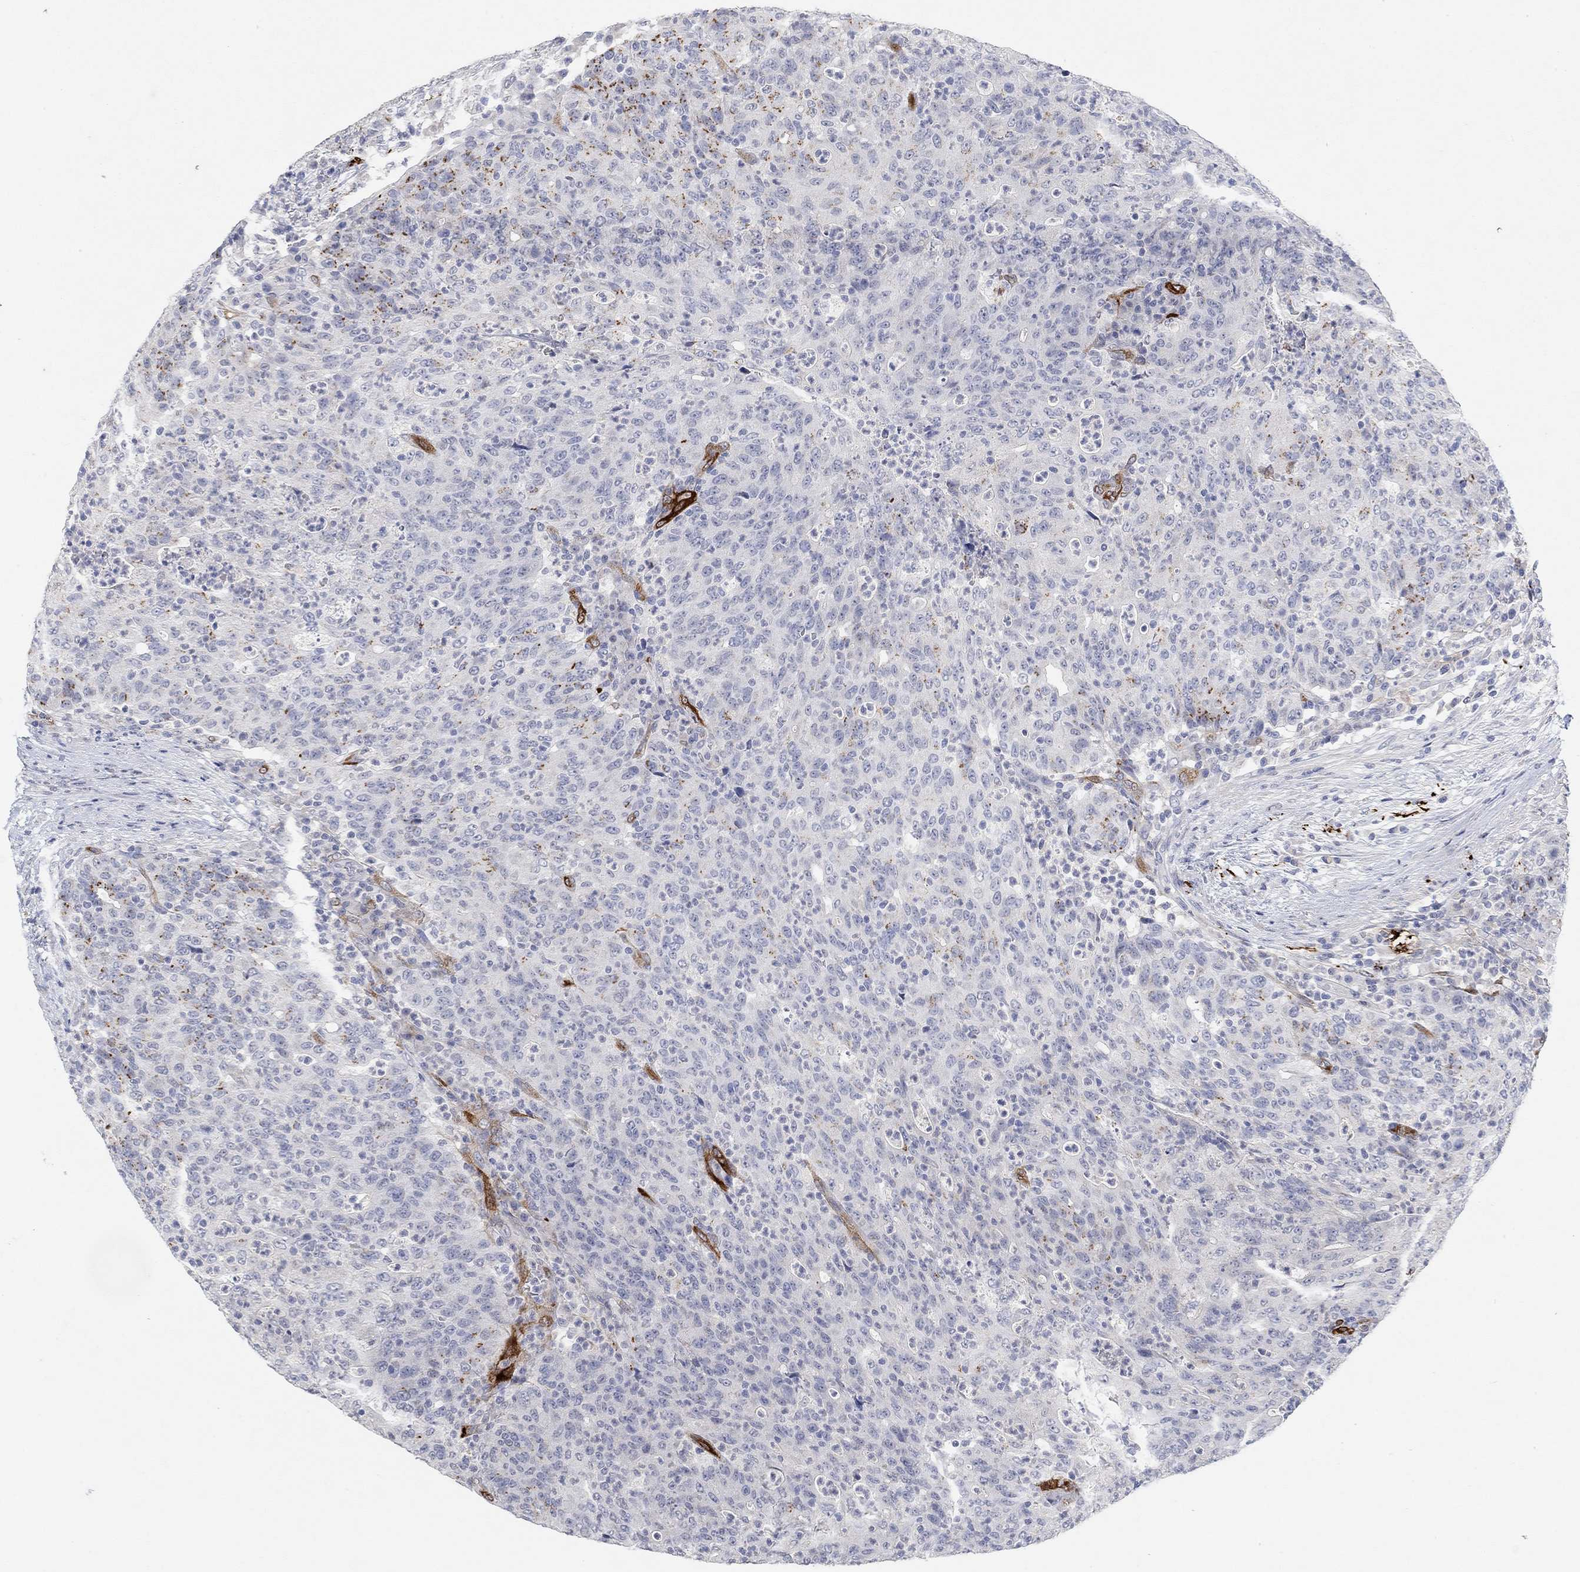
{"staining": {"intensity": "negative", "quantity": "none", "location": "none"}, "tissue": "colorectal cancer", "cell_type": "Tumor cells", "image_type": "cancer", "snomed": [{"axis": "morphology", "description": "Adenocarcinoma, NOS"}, {"axis": "topography", "description": "Colon"}], "caption": "The micrograph demonstrates no staining of tumor cells in colorectal cancer (adenocarcinoma). (Stains: DAB immunohistochemistry (IHC) with hematoxylin counter stain, Microscopy: brightfield microscopy at high magnification).", "gene": "VAT1L", "patient": {"sex": "male", "age": 70}}